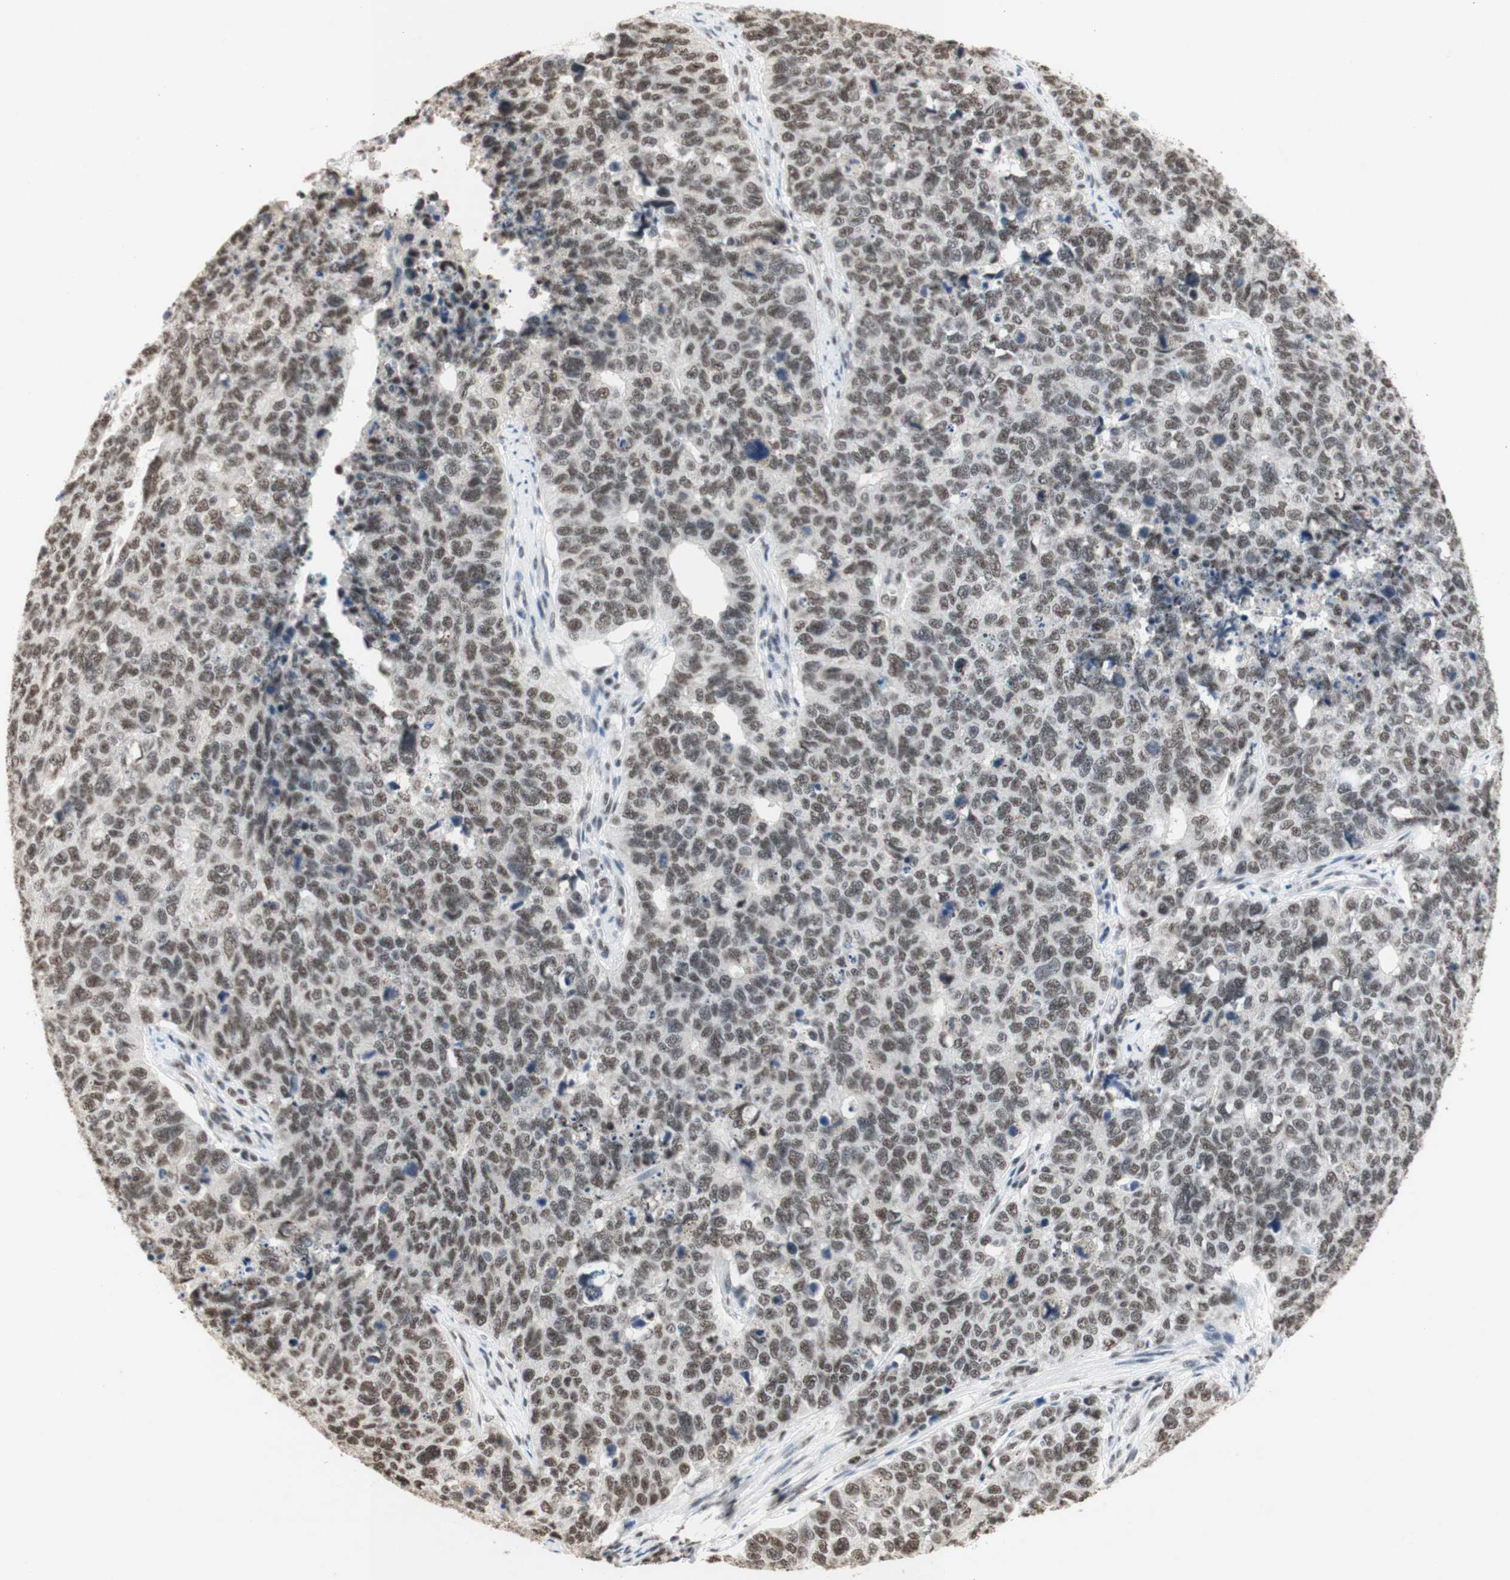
{"staining": {"intensity": "moderate", "quantity": ">75%", "location": "nuclear"}, "tissue": "cervical cancer", "cell_type": "Tumor cells", "image_type": "cancer", "snomed": [{"axis": "morphology", "description": "Squamous cell carcinoma, NOS"}, {"axis": "topography", "description": "Cervix"}], "caption": "Immunohistochemical staining of human cervical squamous cell carcinoma shows medium levels of moderate nuclear expression in approximately >75% of tumor cells.", "gene": "SNRPB", "patient": {"sex": "female", "age": 63}}